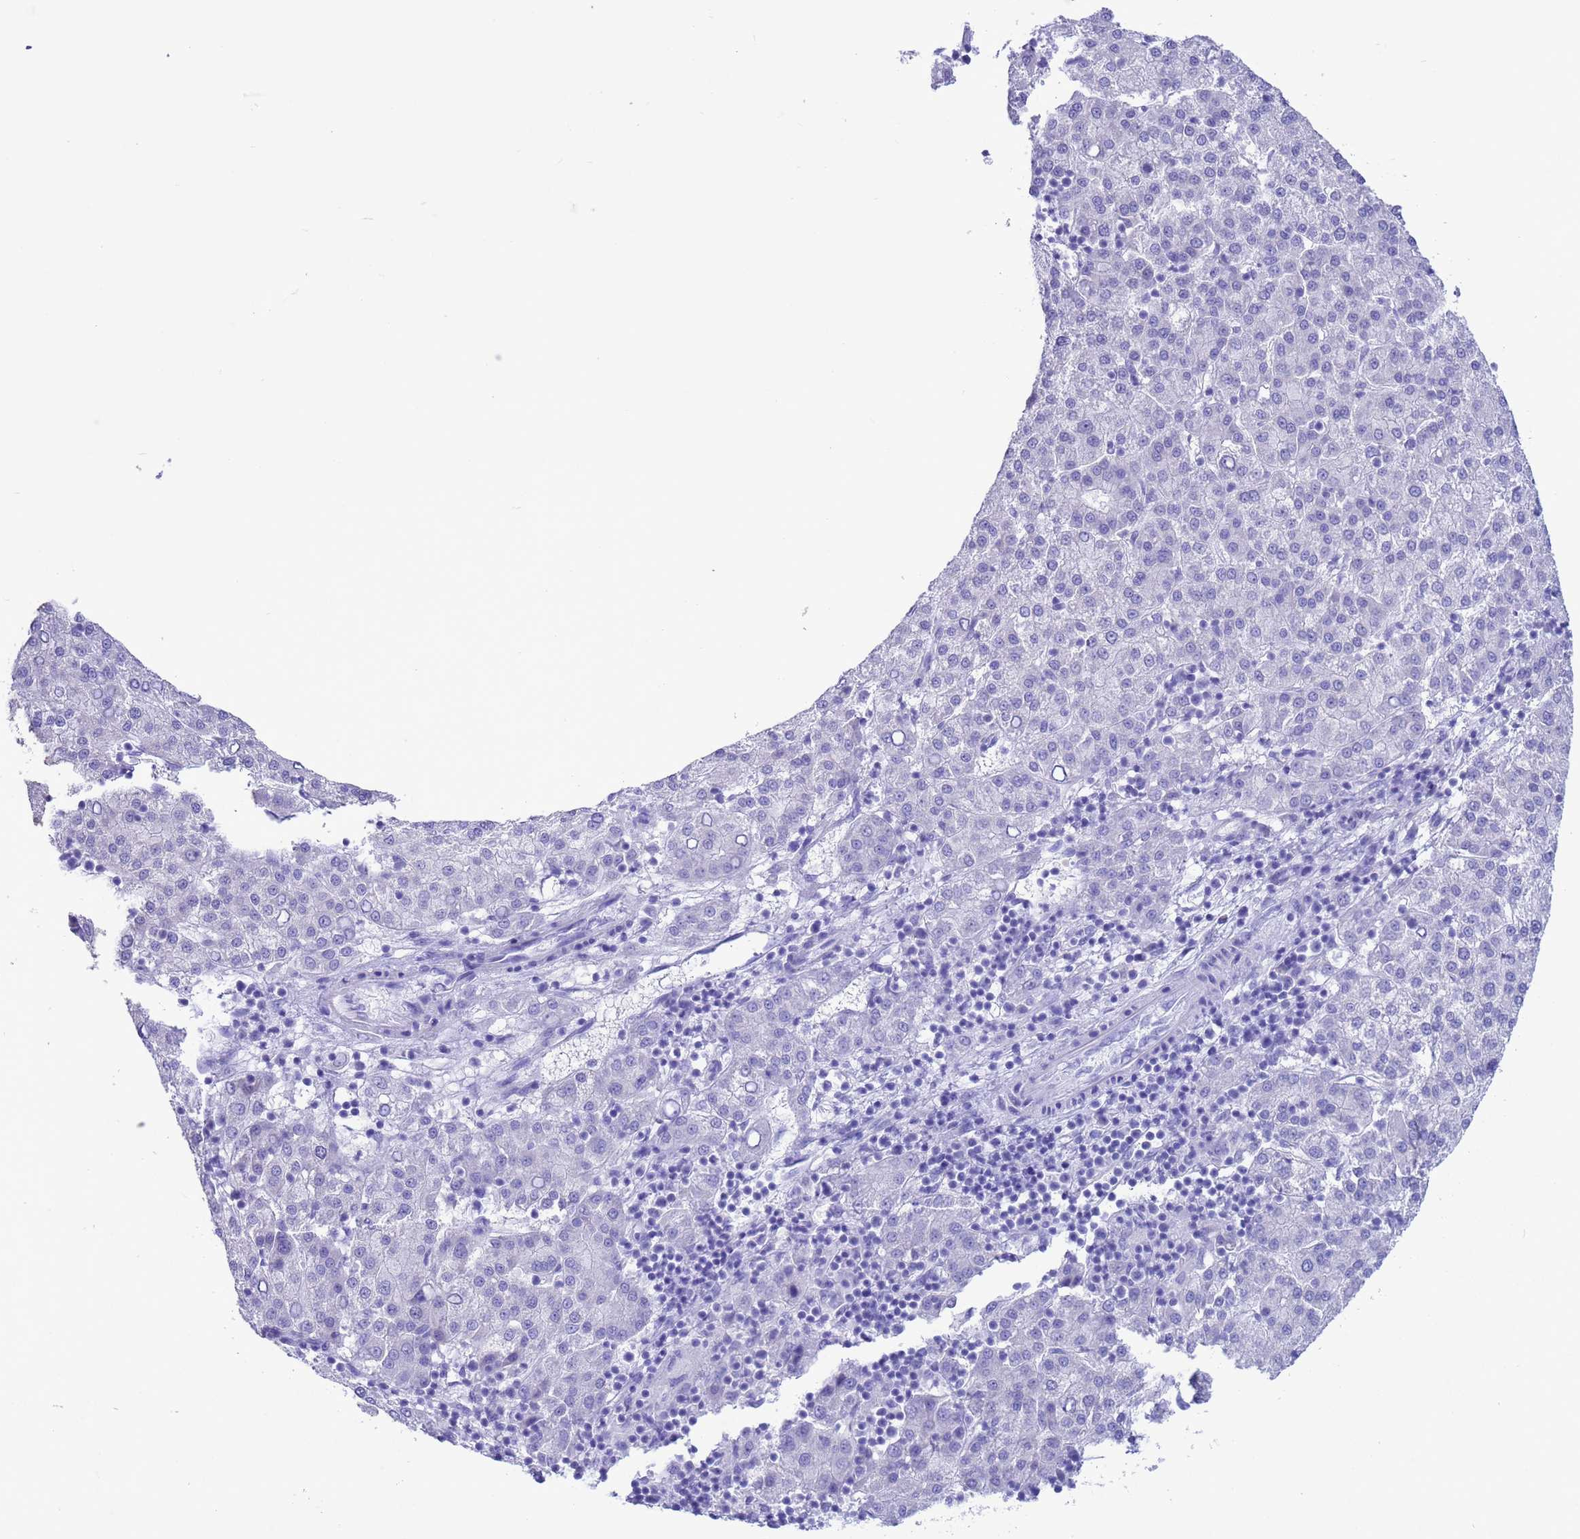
{"staining": {"intensity": "negative", "quantity": "none", "location": "none"}, "tissue": "liver cancer", "cell_type": "Tumor cells", "image_type": "cancer", "snomed": [{"axis": "morphology", "description": "Carcinoma, Hepatocellular, NOS"}, {"axis": "topography", "description": "Liver"}], "caption": "Immunohistochemistry micrograph of neoplastic tissue: human liver cancer (hepatocellular carcinoma) stained with DAB (3,3'-diaminobenzidine) displays no significant protein expression in tumor cells.", "gene": "GSTM1", "patient": {"sex": "female", "age": 58}}